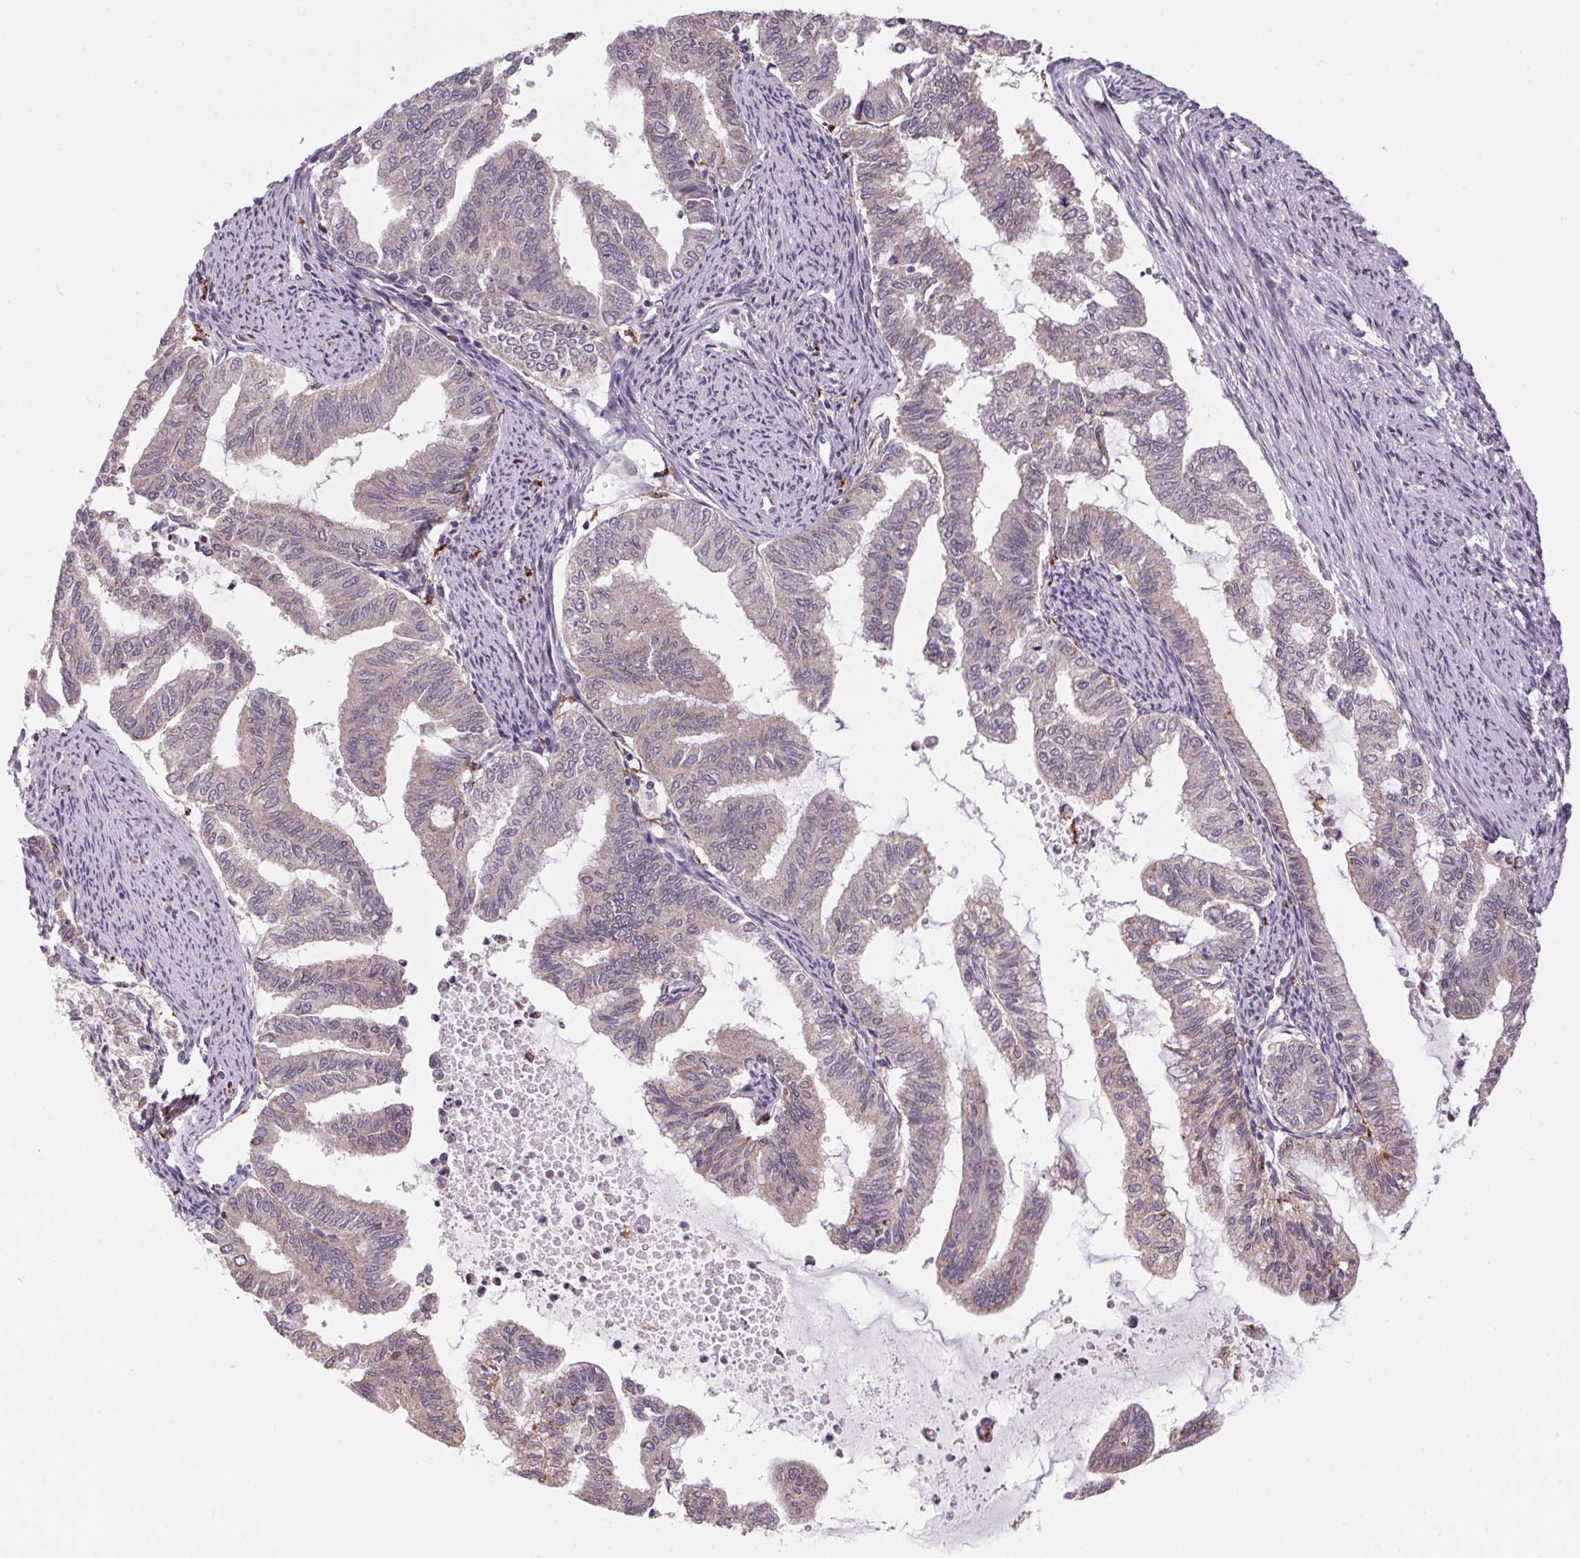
{"staining": {"intensity": "weak", "quantity": ">75%", "location": "cytoplasmic/membranous"}, "tissue": "endometrial cancer", "cell_type": "Tumor cells", "image_type": "cancer", "snomed": [{"axis": "morphology", "description": "Adenocarcinoma, NOS"}, {"axis": "topography", "description": "Endometrium"}], "caption": "Protein expression analysis of human adenocarcinoma (endometrial) reveals weak cytoplasmic/membranous positivity in approximately >75% of tumor cells.", "gene": "ADH5", "patient": {"sex": "female", "age": 79}}